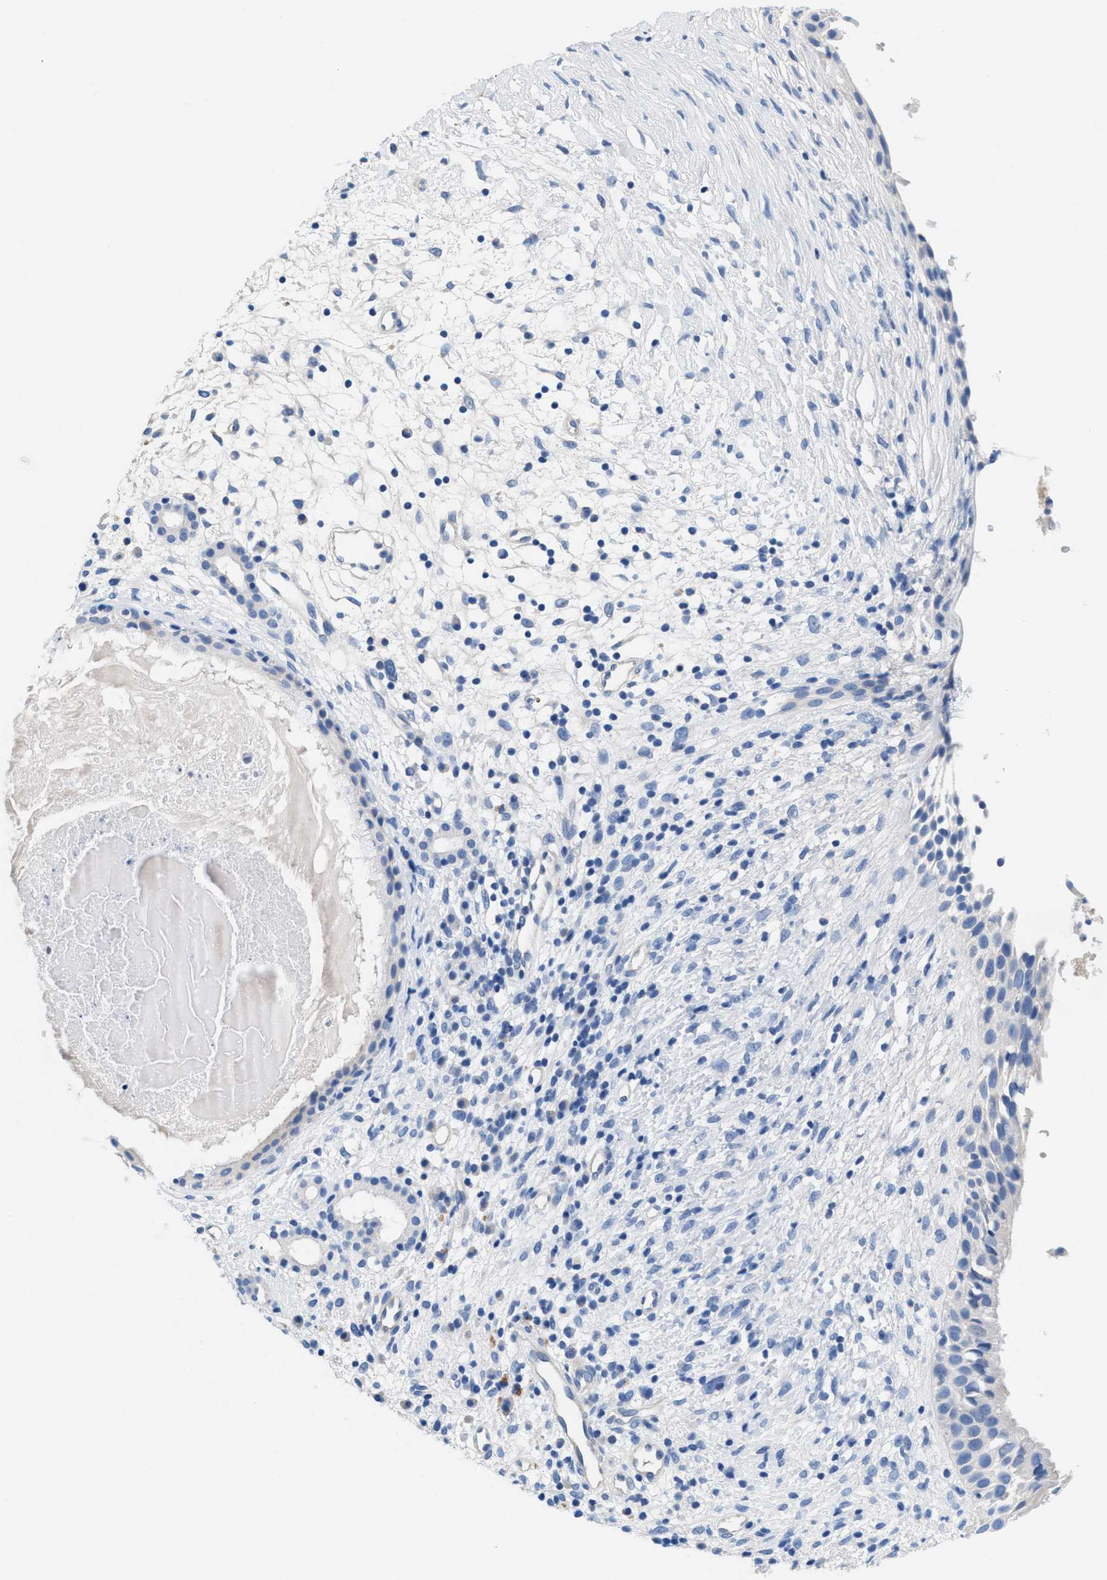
{"staining": {"intensity": "negative", "quantity": "none", "location": "none"}, "tissue": "nasopharynx", "cell_type": "Respiratory epithelial cells", "image_type": "normal", "snomed": [{"axis": "morphology", "description": "Normal tissue, NOS"}, {"axis": "topography", "description": "Nasopharynx"}], "caption": "This is a histopathology image of IHC staining of benign nasopharynx, which shows no staining in respiratory epithelial cells.", "gene": "SLFN13", "patient": {"sex": "male", "age": 22}}